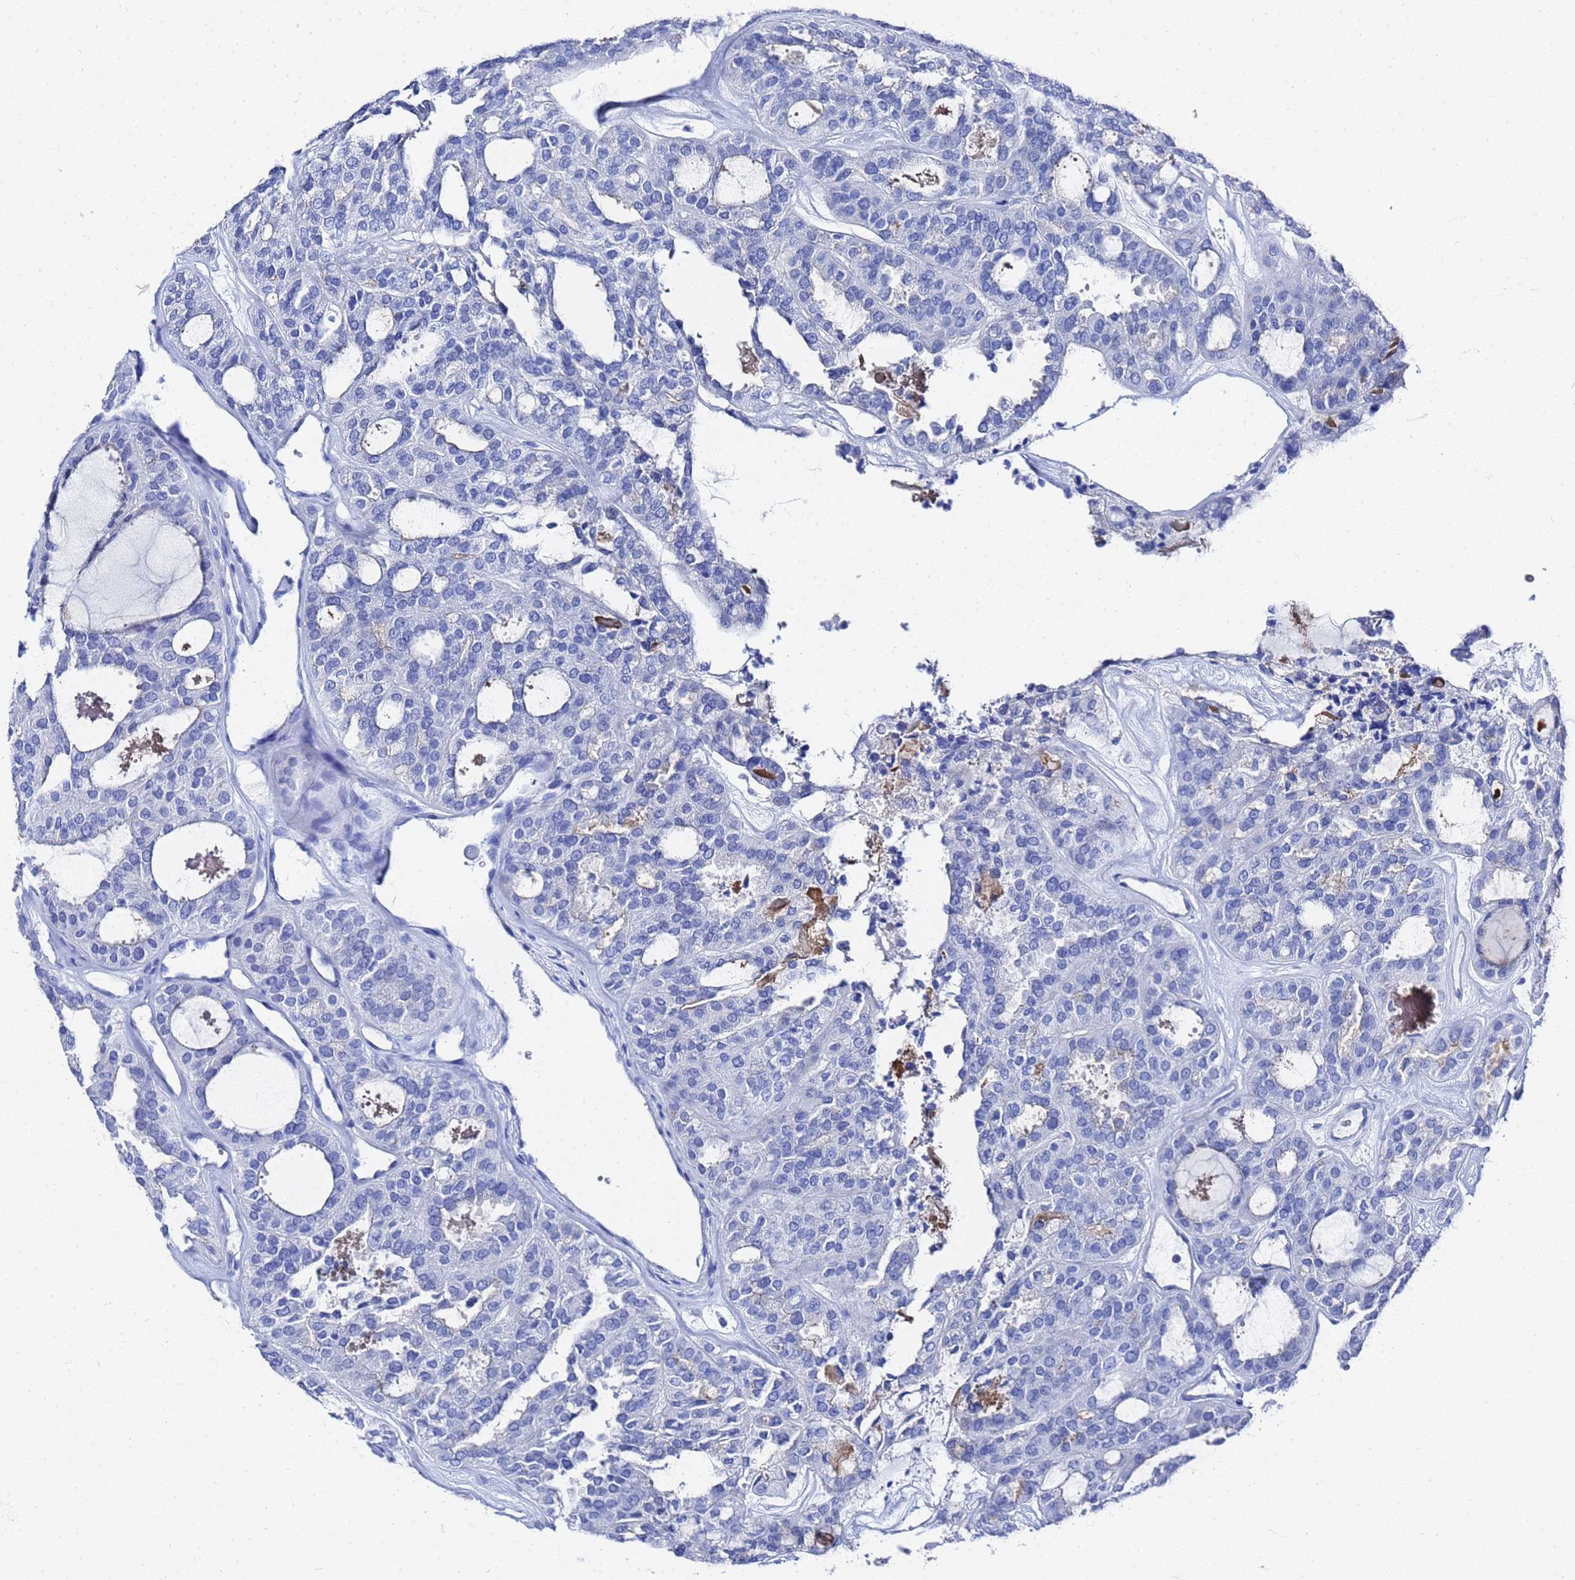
{"staining": {"intensity": "negative", "quantity": "none", "location": "none"}, "tissue": "thyroid cancer", "cell_type": "Tumor cells", "image_type": "cancer", "snomed": [{"axis": "morphology", "description": "Follicular adenoma carcinoma, NOS"}, {"axis": "topography", "description": "Thyroid gland"}], "caption": "This histopathology image is of thyroid cancer stained with immunohistochemistry to label a protein in brown with the nuclei are counter-stained blue. There is no expression in tumor cells. Nuclei are stained in blue.", "gene": "GGT1", "patient": {"sex": "male", "age": 75}}